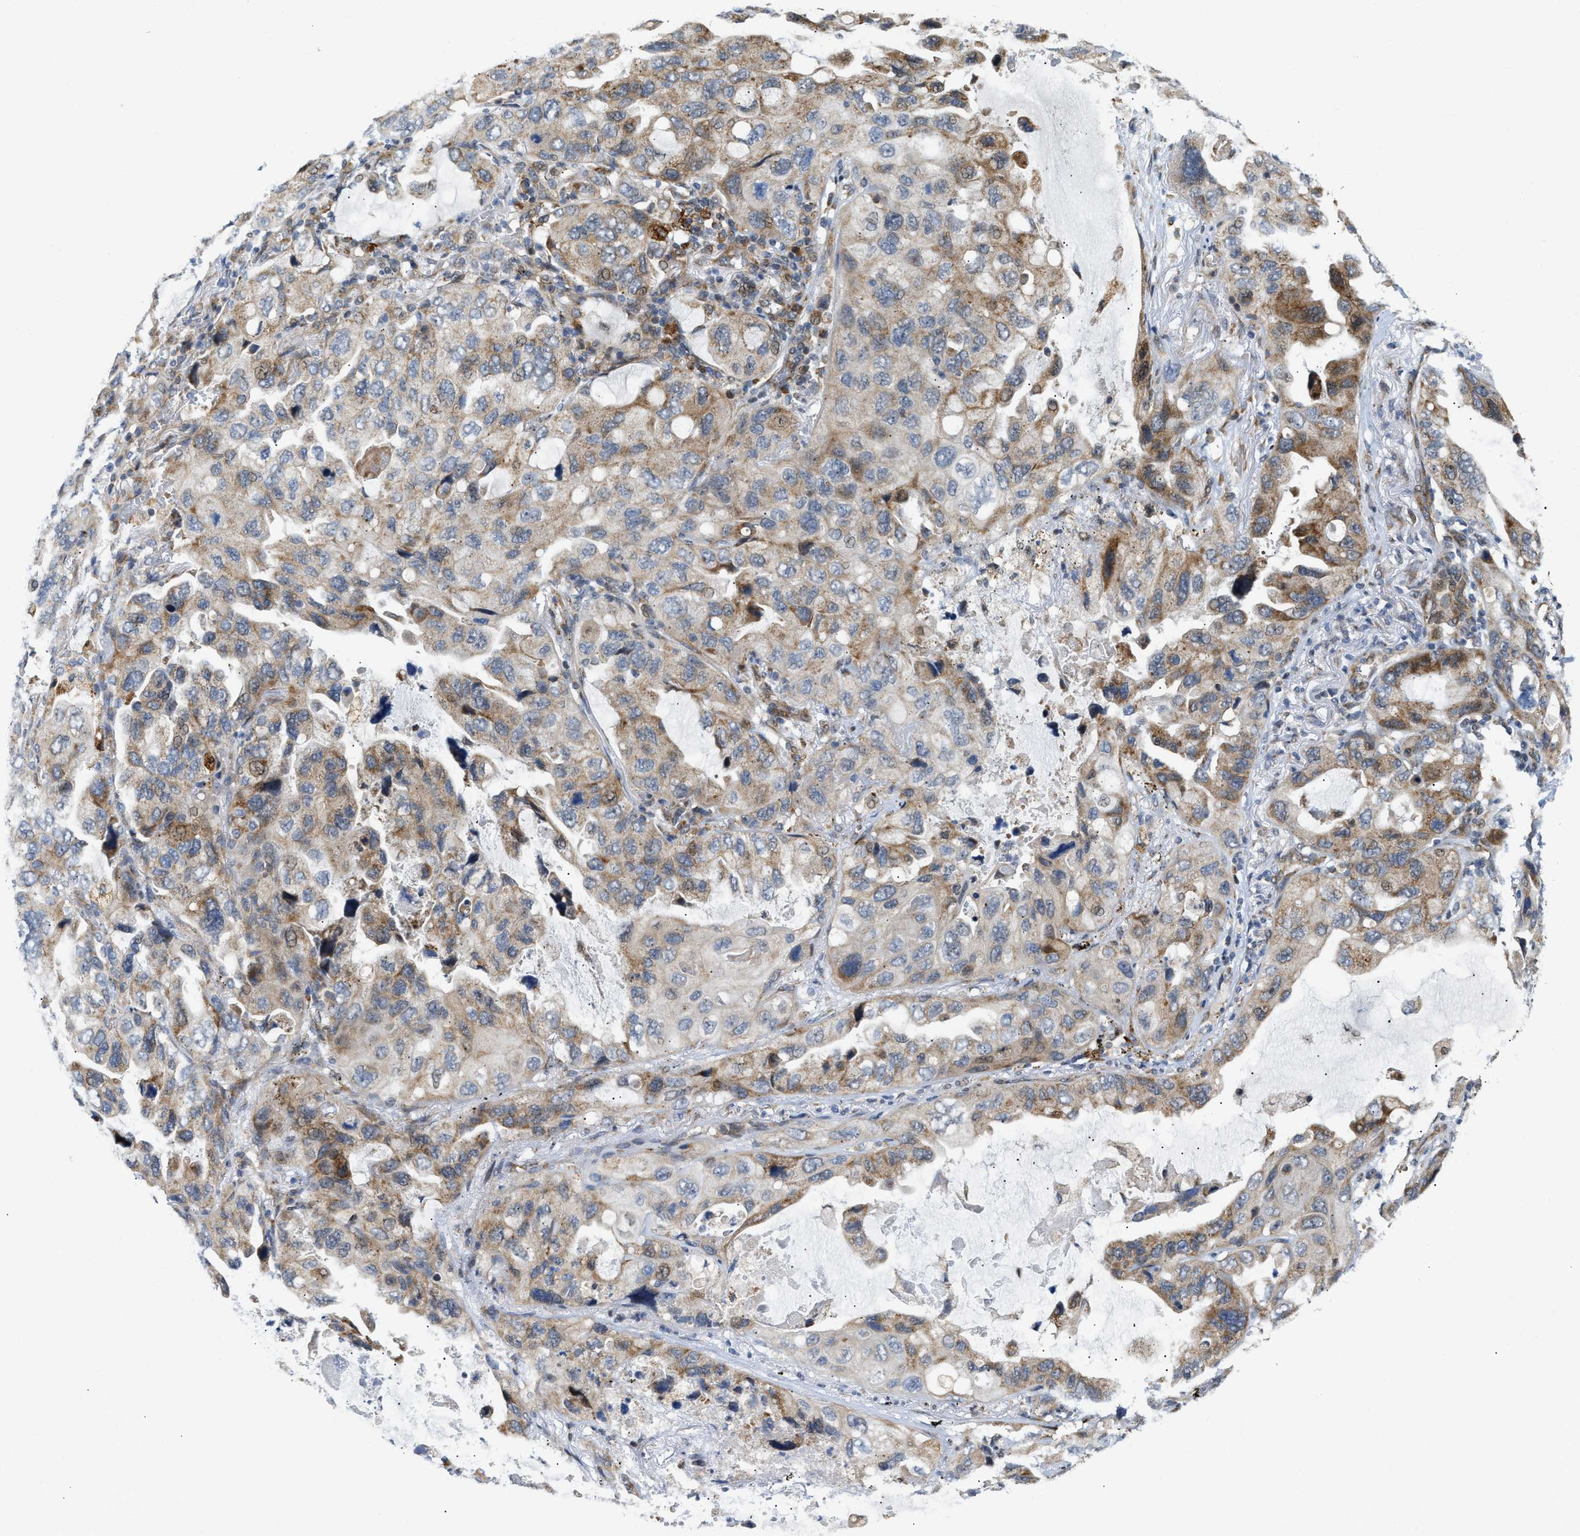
{"staining": {"intensity": "moderate", "quantity": ">75%", "location": "cytoplasmic/membranous"}, "tissue": "lung cancer", "cell_type": "Tumor cells", "image_type": "cancer", "snomed": [{"axis": "morphology", "description": "Squamous cell carcinoma, NOS"}, {"axis": "topography", "description": "Lung"}], "caption": "A brown stain shows moderate cytoplasmic/membranous expression of a protein in human lung cancer (squamous cell carcinoma) tumor cells.", "gene": "DEPTOR", "patient": {"sex": "female", "age": 73}}